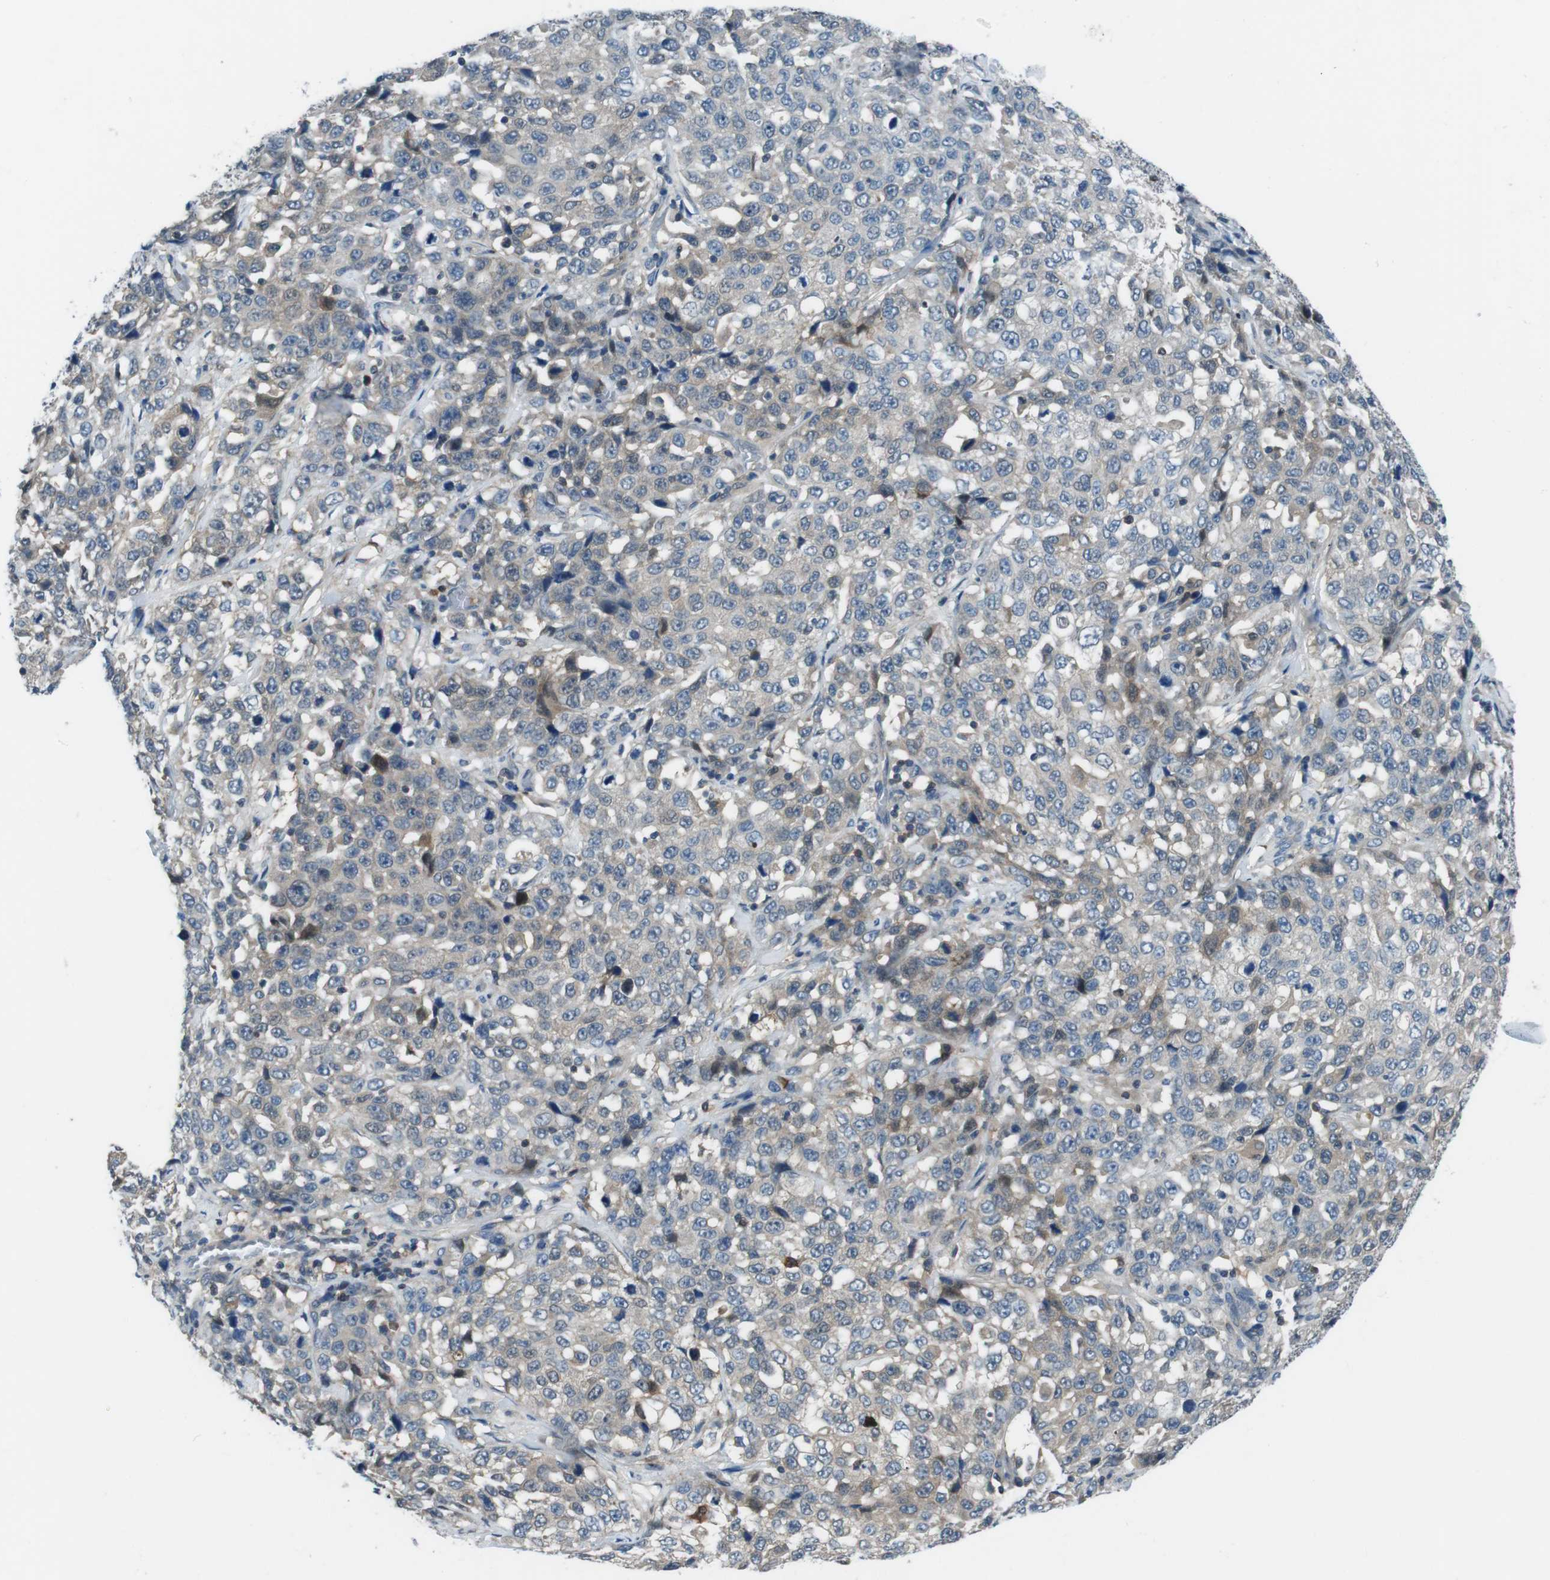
{"staining": {"intensity": "moderate", "quantity": "25%-75%", "location": "cytoplasmic/membranous"}, "tissue": "stomach cancer", "cell_type": "Tumor cells", "image_type": "cancer", "snomed": [{"axis": "morphology", "description": "Normal tissue, NOS"}, {"axis": "morphology", "description": "Adenocarcinoma, NOS"}, {"axis": "topography", "description": "Stomach"}], "caption": "Stomach adenocarcinoma stained with a brown dye exhibits moderate cytoplasmic/membranous positive expression in approximately 25%-75% of tumor cells.", "gene": "NANOS2", "patient": {"sex": "male", "age": 48}}